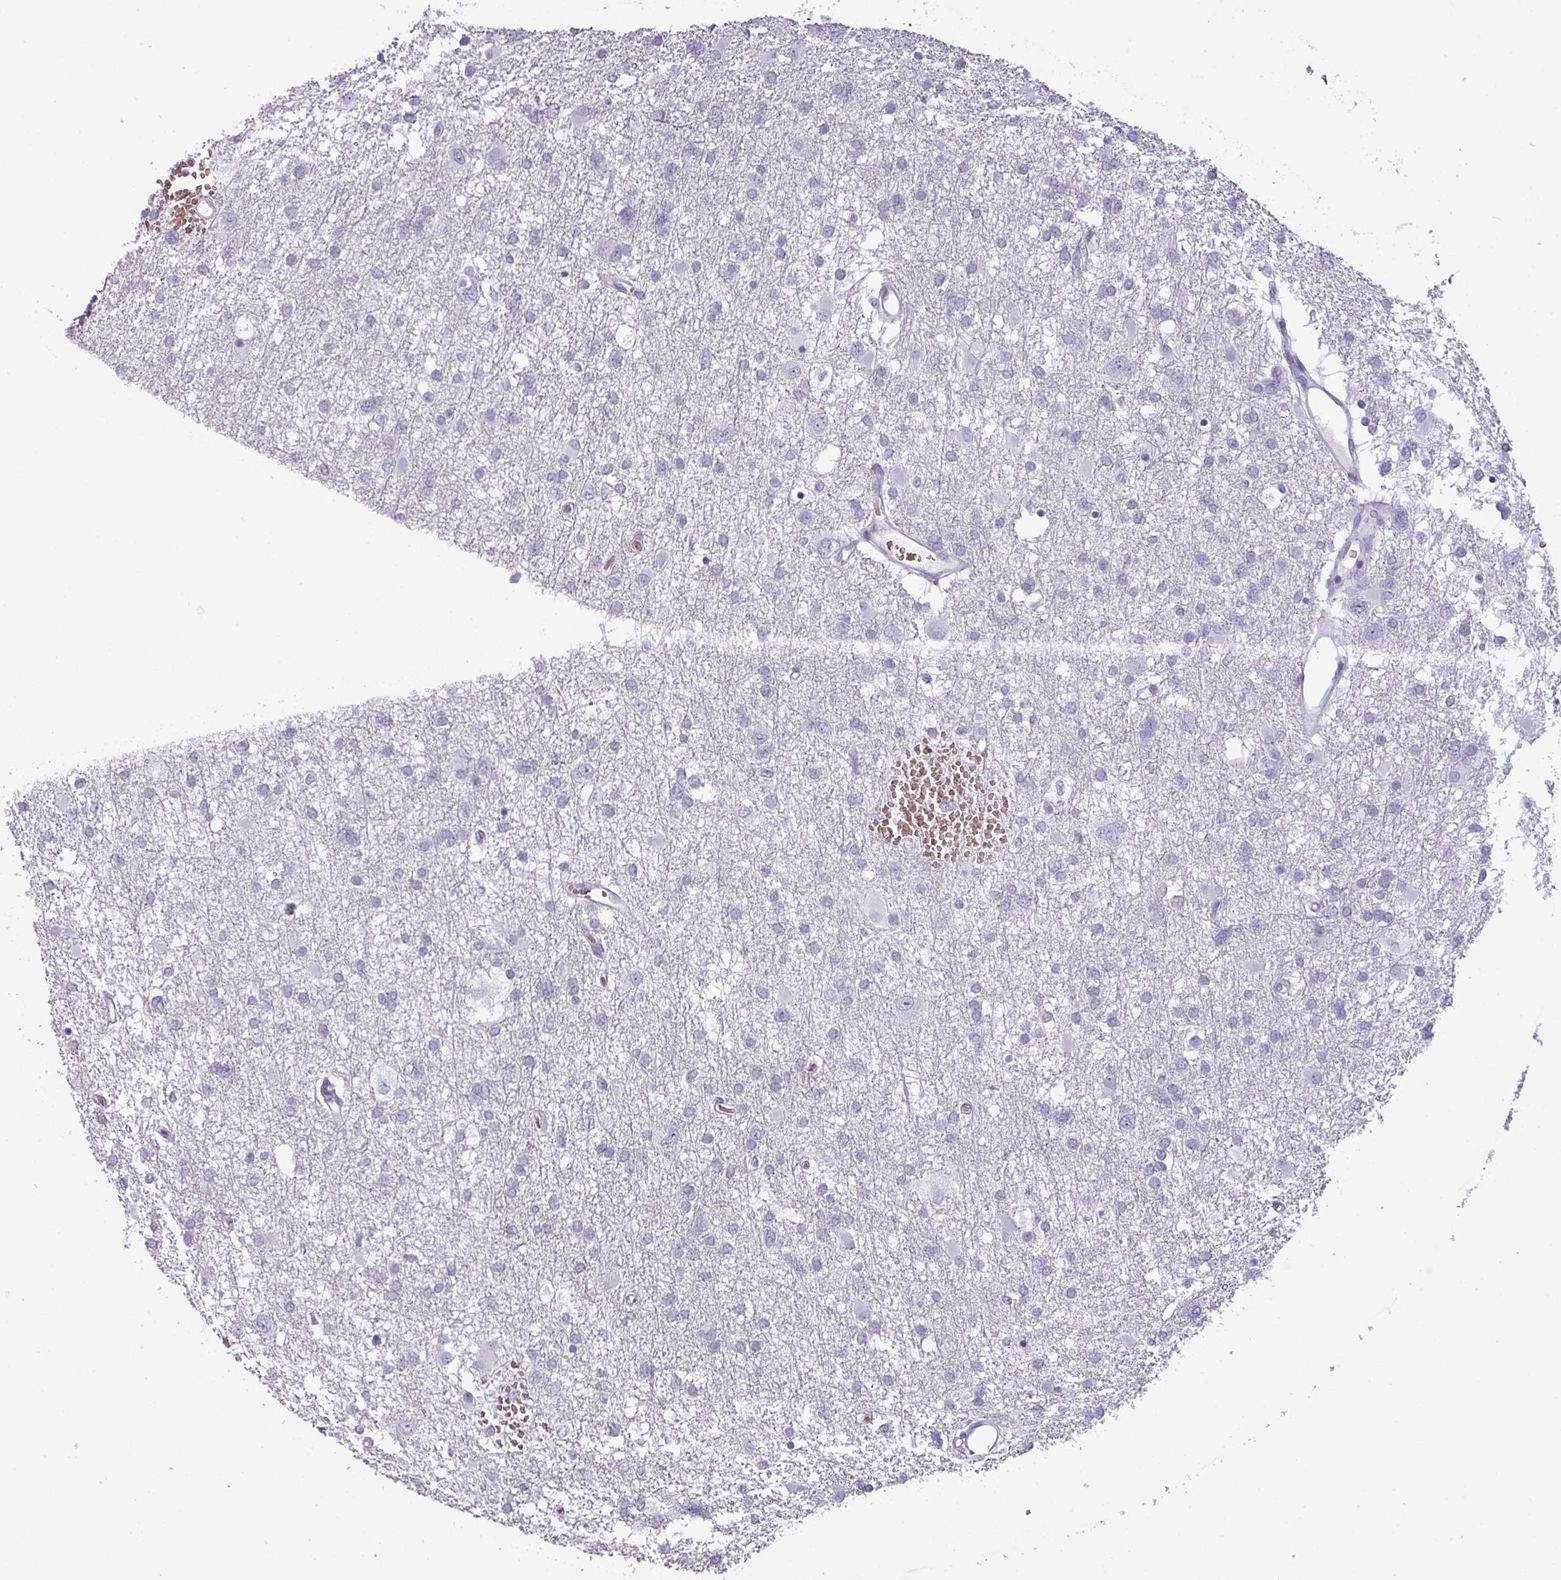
{"staining": {"intensity": "negative", "quantity": "none", "location": "none"}, "tissue": "glioma", "cell_type": "Tumor cells", "image_type": "cancer", "snomed": [{"axis": "morphology", "description": "Glioma, malignant, High grade"}, {"axis": "topography", "description": "Brain"}], "caption": "High power microscopy histopathology image of an immunohistochemistry micrograph of glioma, revealing no significant expression in tumor cells.", "gene": "AREL1", "patient": {"sex": "male", "age": 61}}